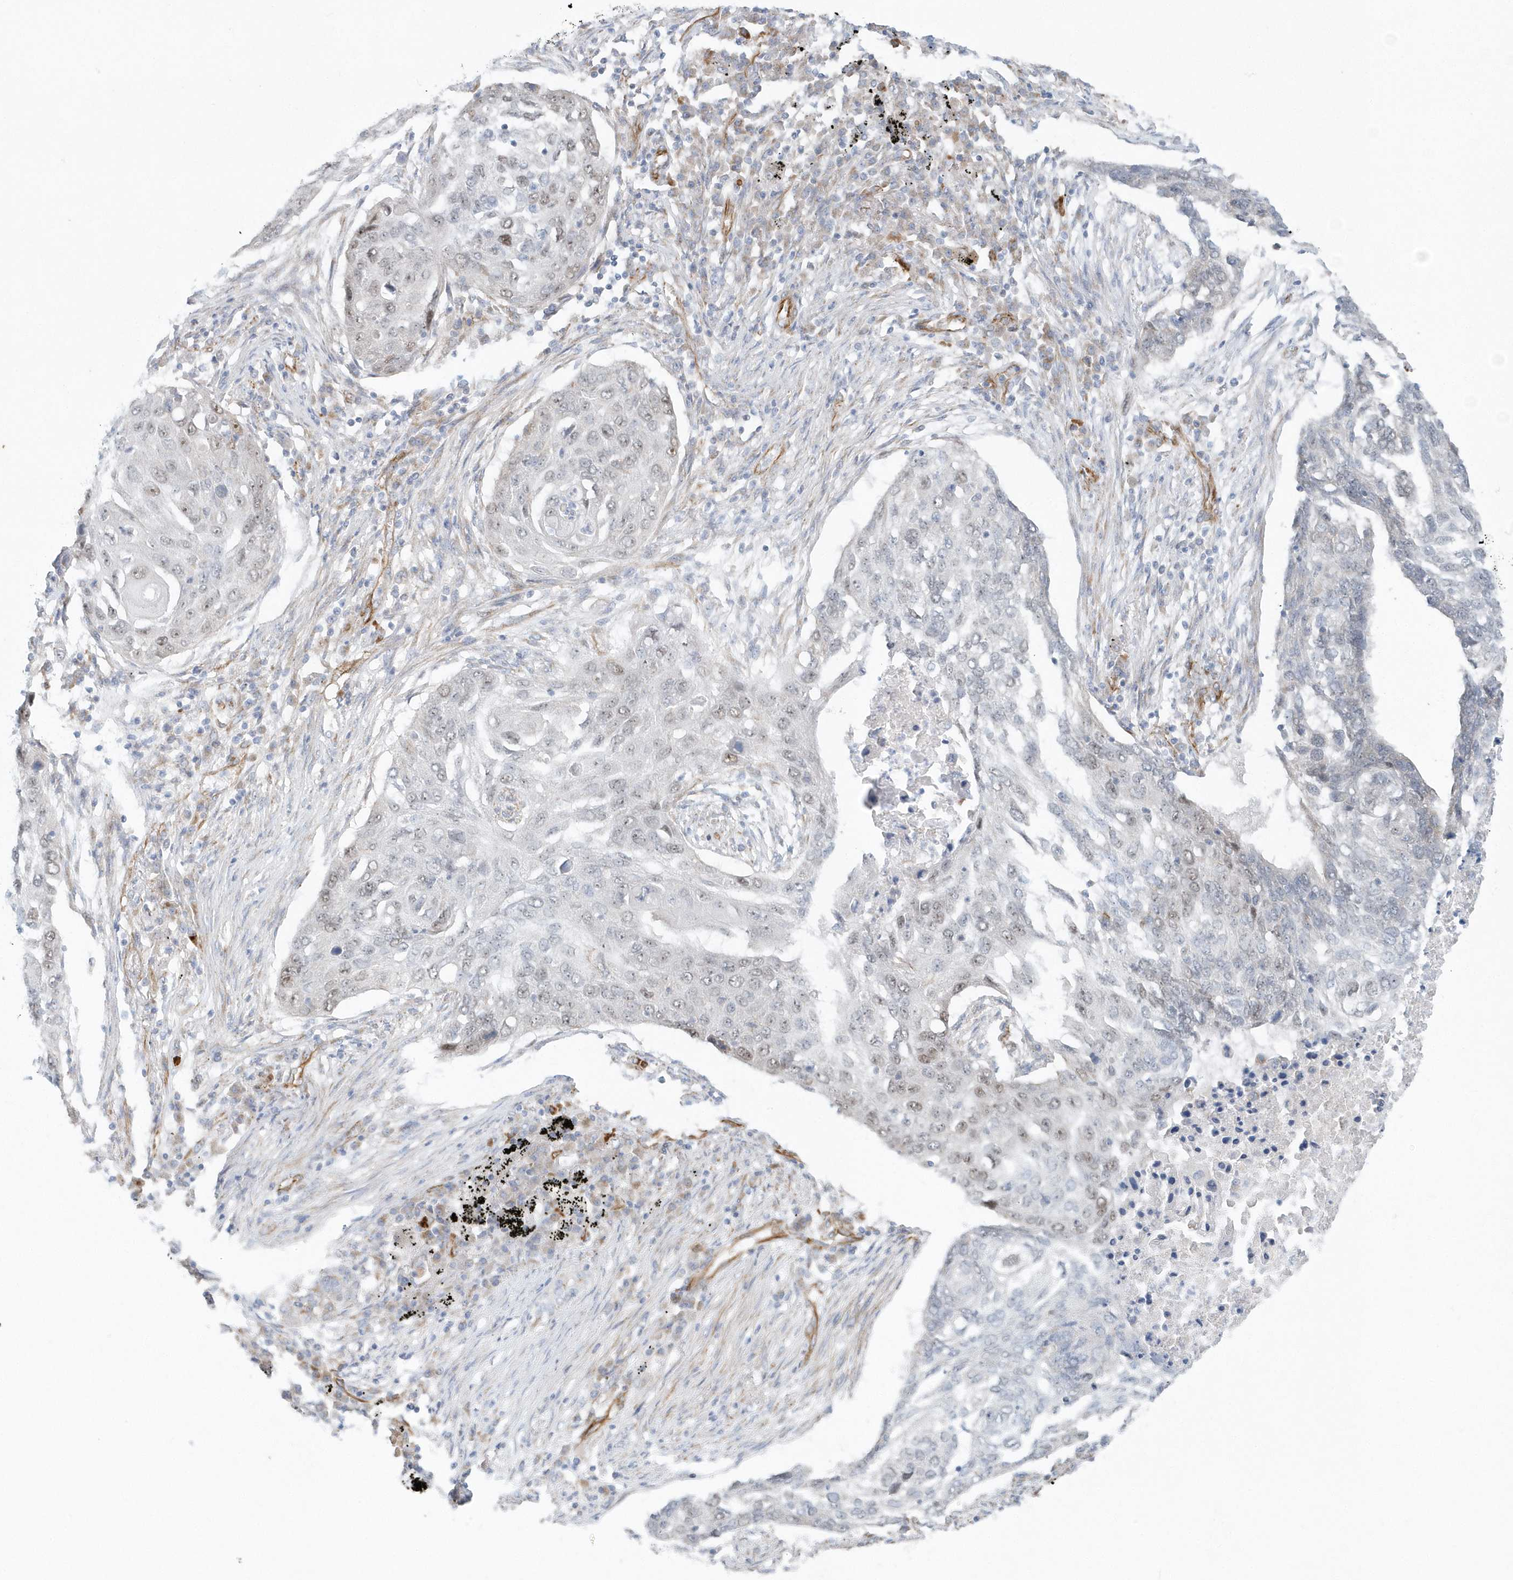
{"staining": {"intensity": "weak", "quantity": "<25%", "location": "nuclear"}, "tissue": "lung cancer", "cell_type": "Tumor cells", "image_type": "cancer", "snomed": [{"axis": "morphology", "description": "Squamous cell carcinoma, NOS"}, {"axis": "topography", "description": "Lung"}], "caption": "DAB (3,3'-diaminobenzidine) immunohistochemical staining of human lung squamous cell carcinoma displays no significant expression in tumor cells. (DAB IHC with hematoxylin counter stain).", "gene": "GPR152", "patient": {"sex": "female", "age": 63}}